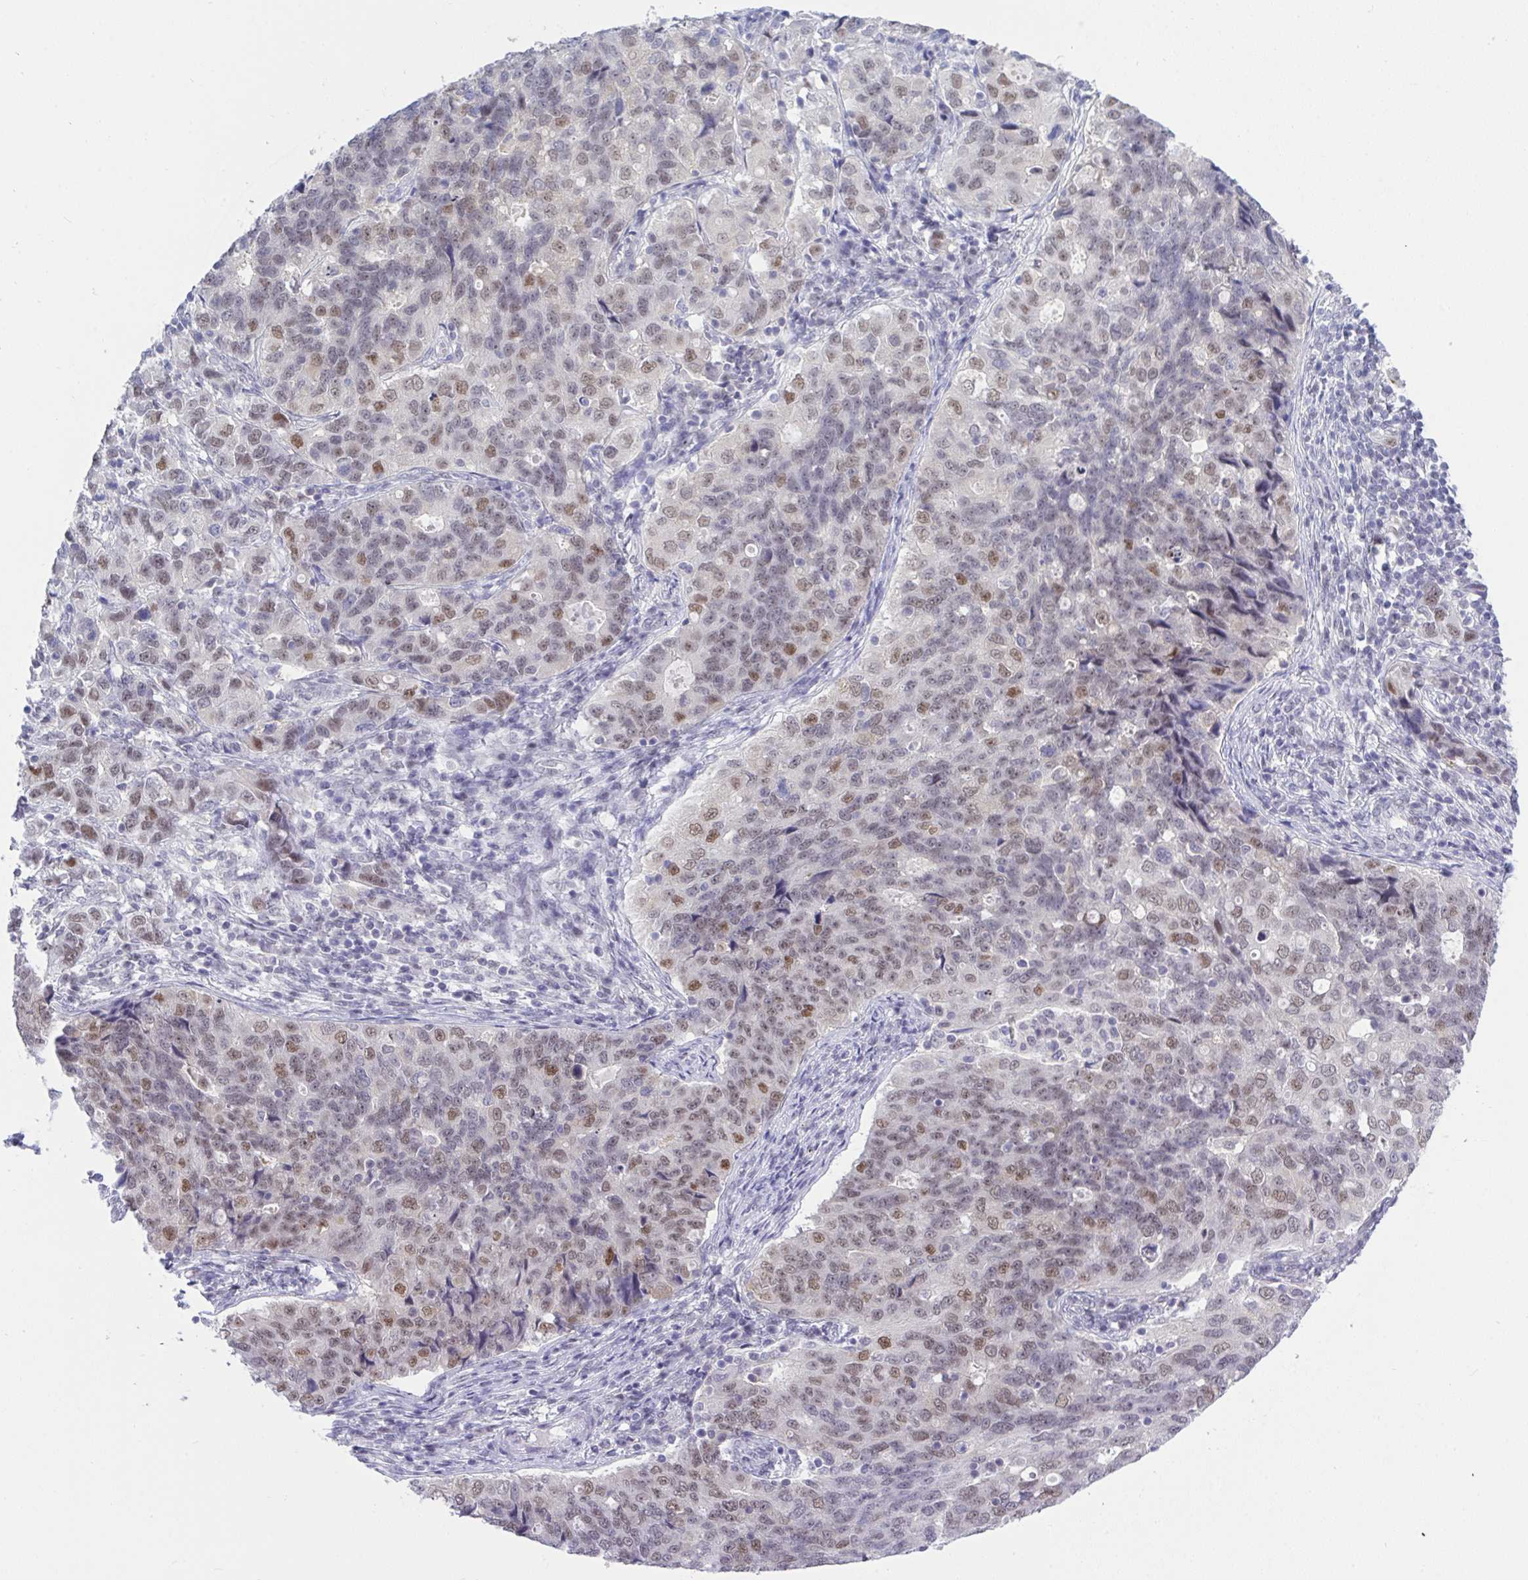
{"staining": {"intensity": "weak", "quantity": "25%-75%", "location": "nuclear"}, "tissue": "endometrial cancer", "cell_type": "Tumor cells", "image_type": "cancer", "snomed": [{"axis": "morphology", "description": "Adenocarcinoma, NOS"}, {"axis": "topography", "description": "Endometrium"}], "caption": "Immunohistochemistry micrograph of neoplastic tissue: endometrial cancer (adenocarcinoma) stained using immunohistochemistry (IHC) exhibits low levels of weak protein expression localized specifically in the nuclear of tumor cells, appearing as a nuclear brown color.", "gene": "THOP1", "patient": {"sex": "female", "age": 43}}